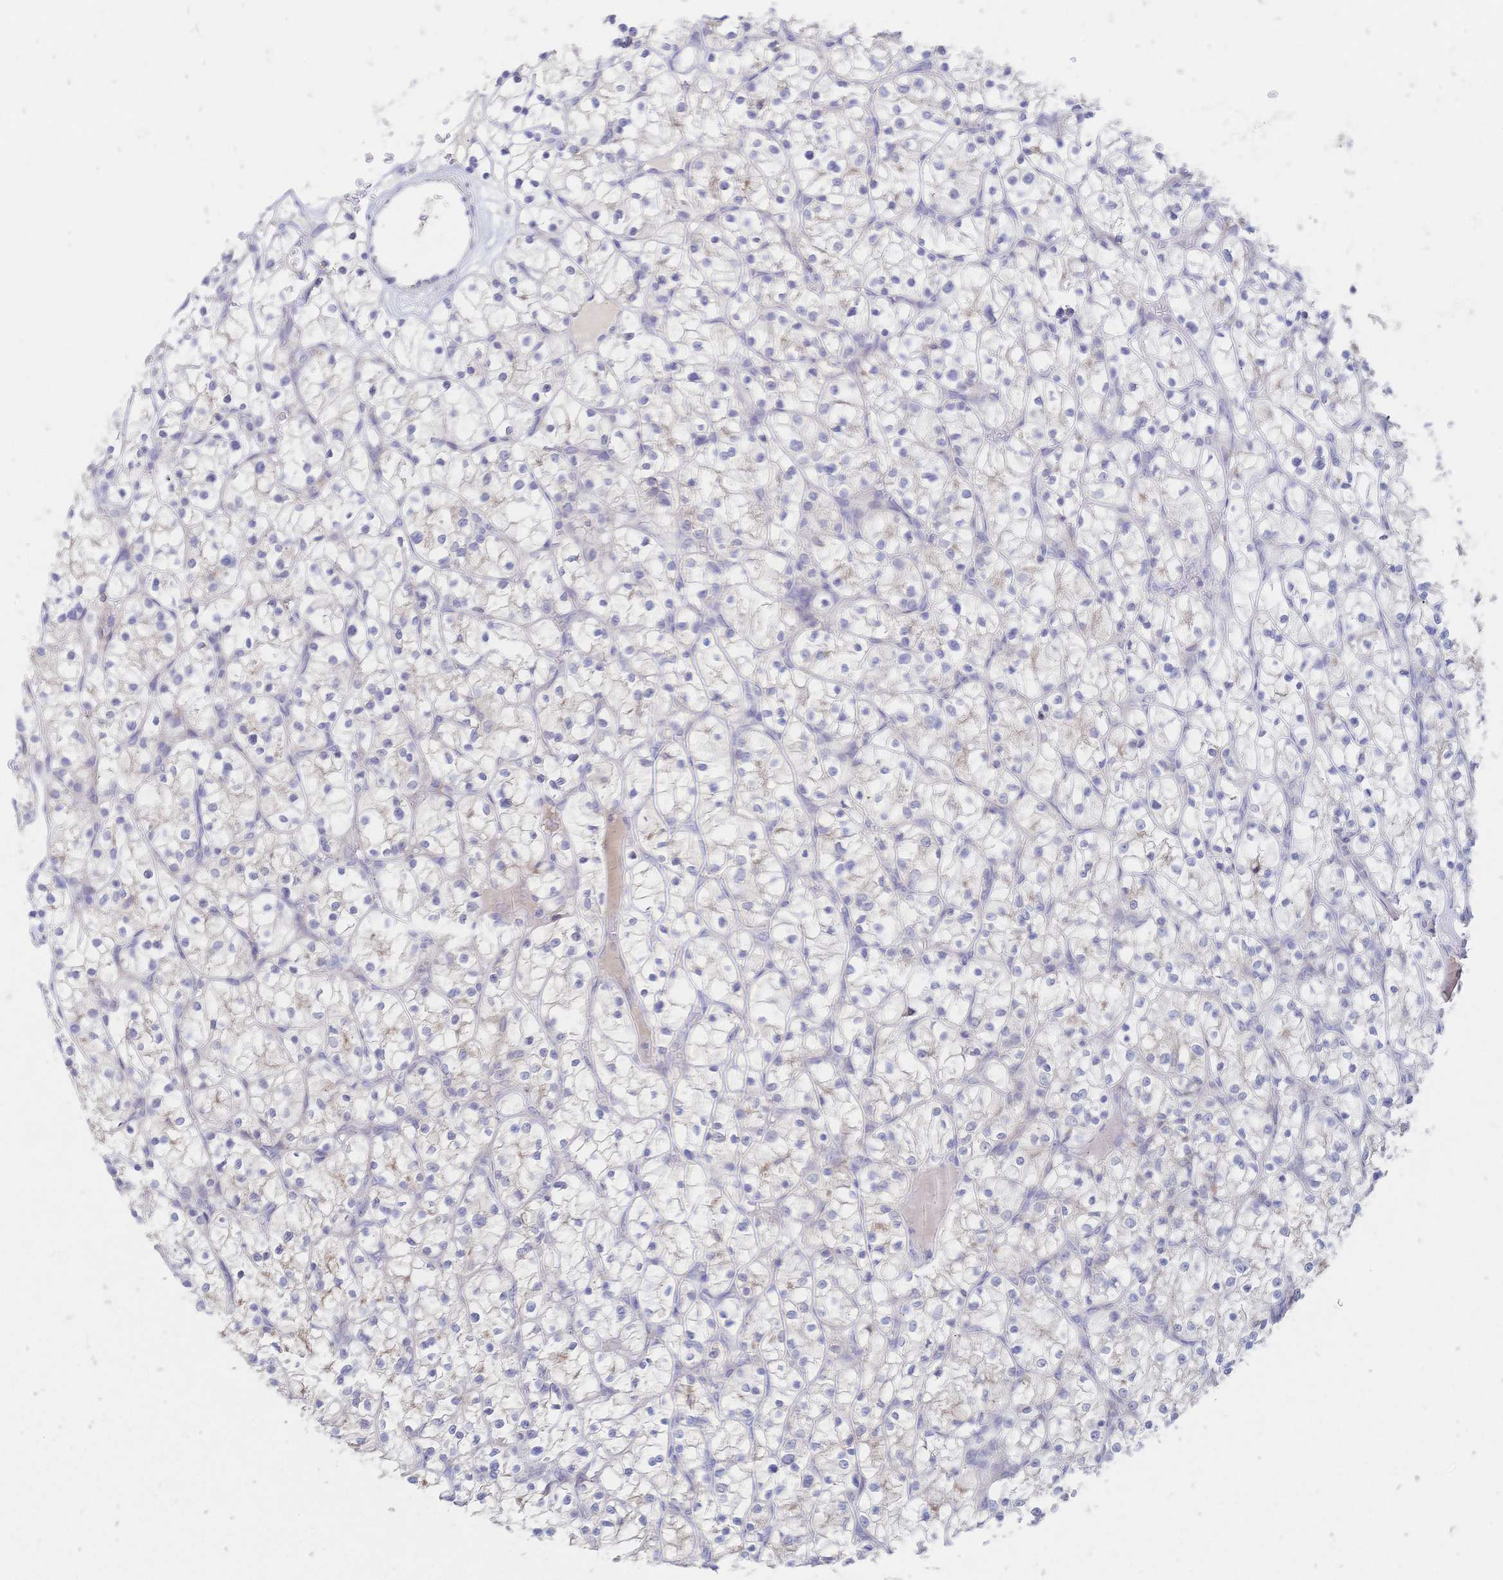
{"staining": {"intensity": "negative", "quantity": "none", "location": "none"}, "tissue": "renal cancer", "cell_type": "Tumor cells", "image_type": "cancer", "snomed": [{"axis": "morphology", "description": "Adenocarcinoma, NOS"}, {"axis": "topography", "description": "Kidney"}], "caption": "Tumor cells are negative for protein expression in human renal cancer (adenocarcinoma).", "gene": "VWC2L", "patient": {"sex": "female", "age": 64}}